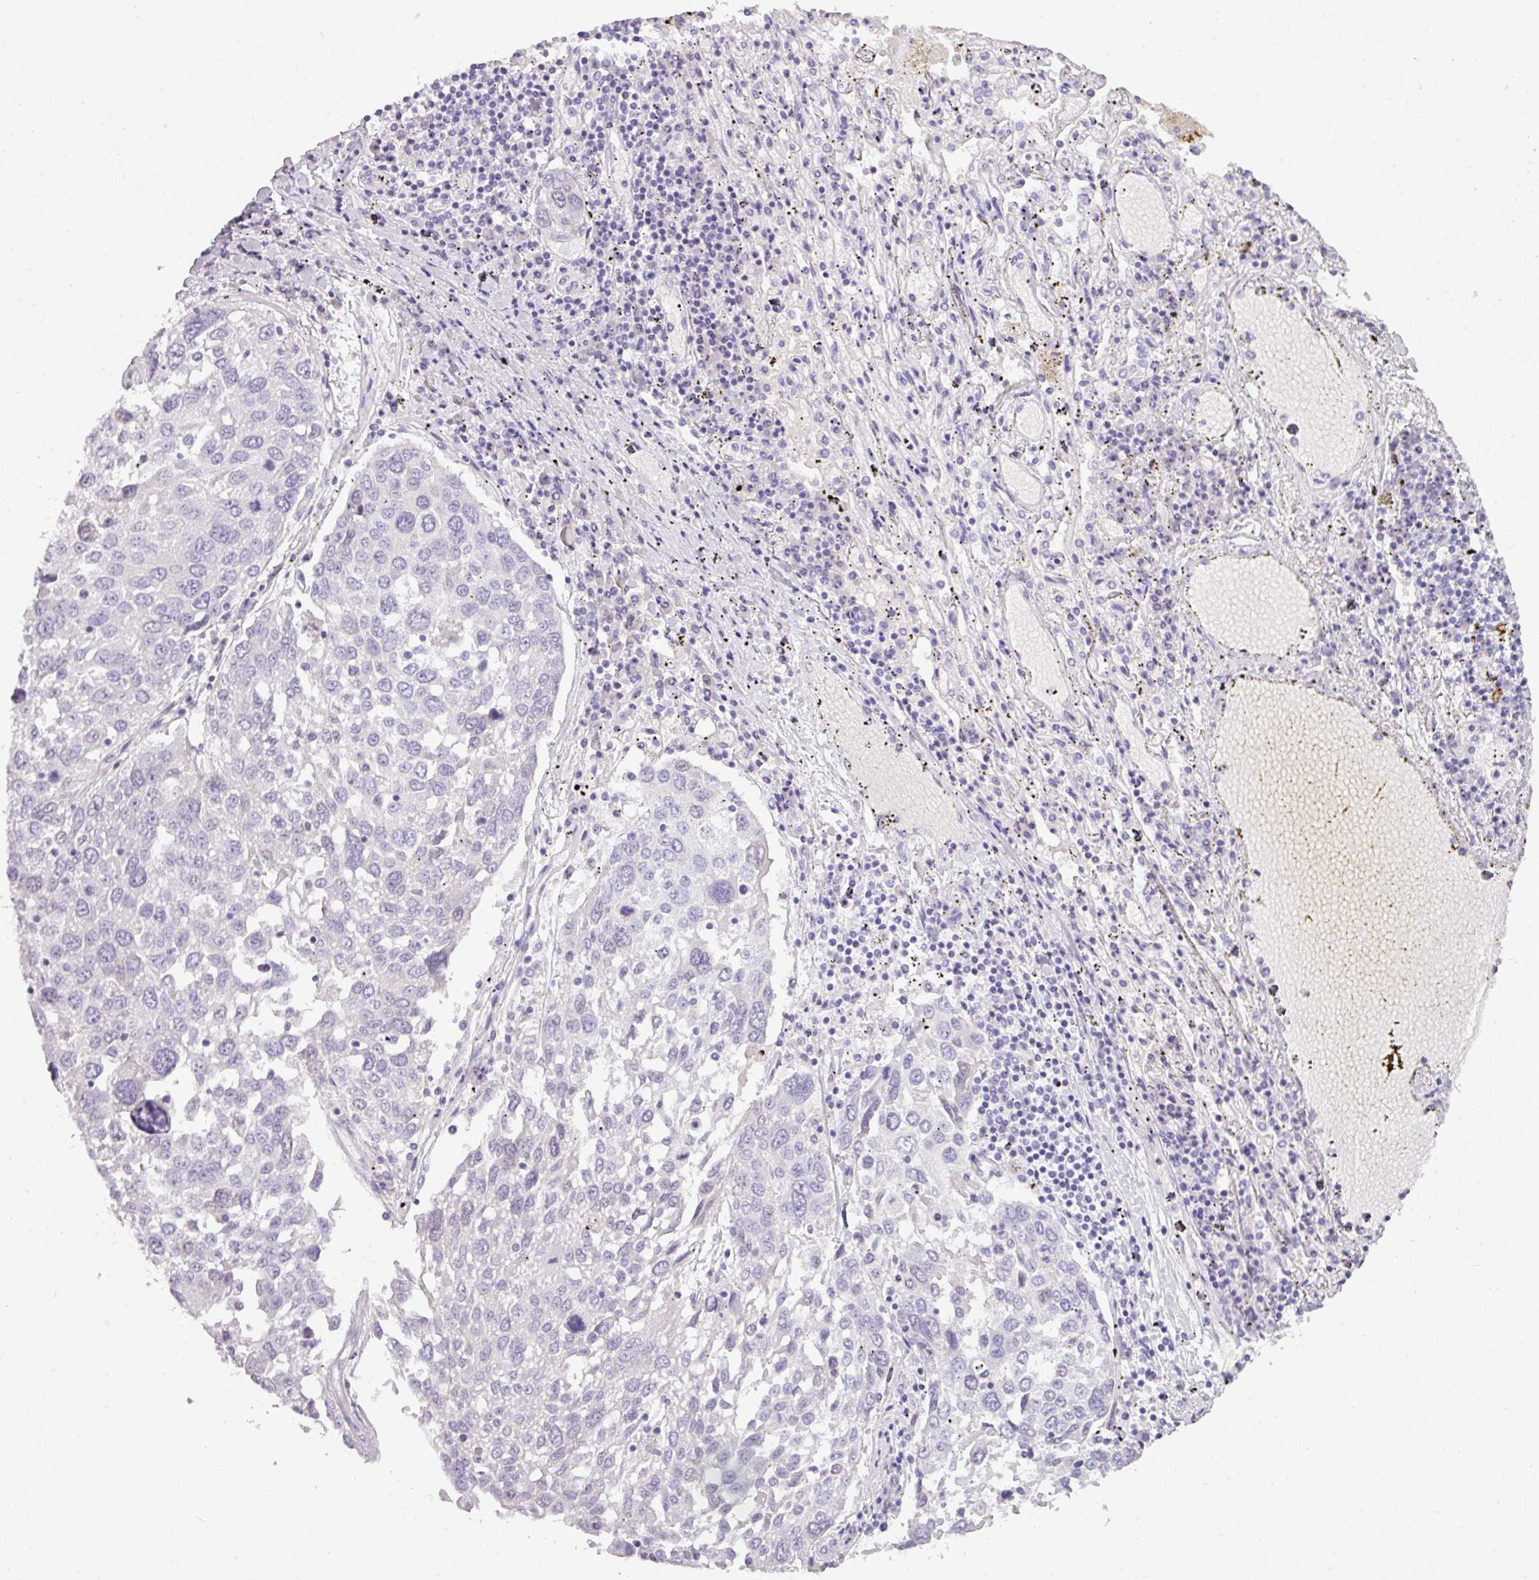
{"staining": {"intensity": "negative", "quantity": "none", "location": "none"}, "tissue": "lung cancer", "cell_type": "Tumor cells", "image_type": "cancer", "snomed": [{"axis": "morphology", "description": "Squamous cell carcinoma, NOS"}, {"axis": "topography", "description": "Lung"}], "caption": "Immunohistochemical staining of lung cancer displays no significant expression in tumor cells.", "gene": "TMEM91", "patient": {"sex": "male", "age": 65}}